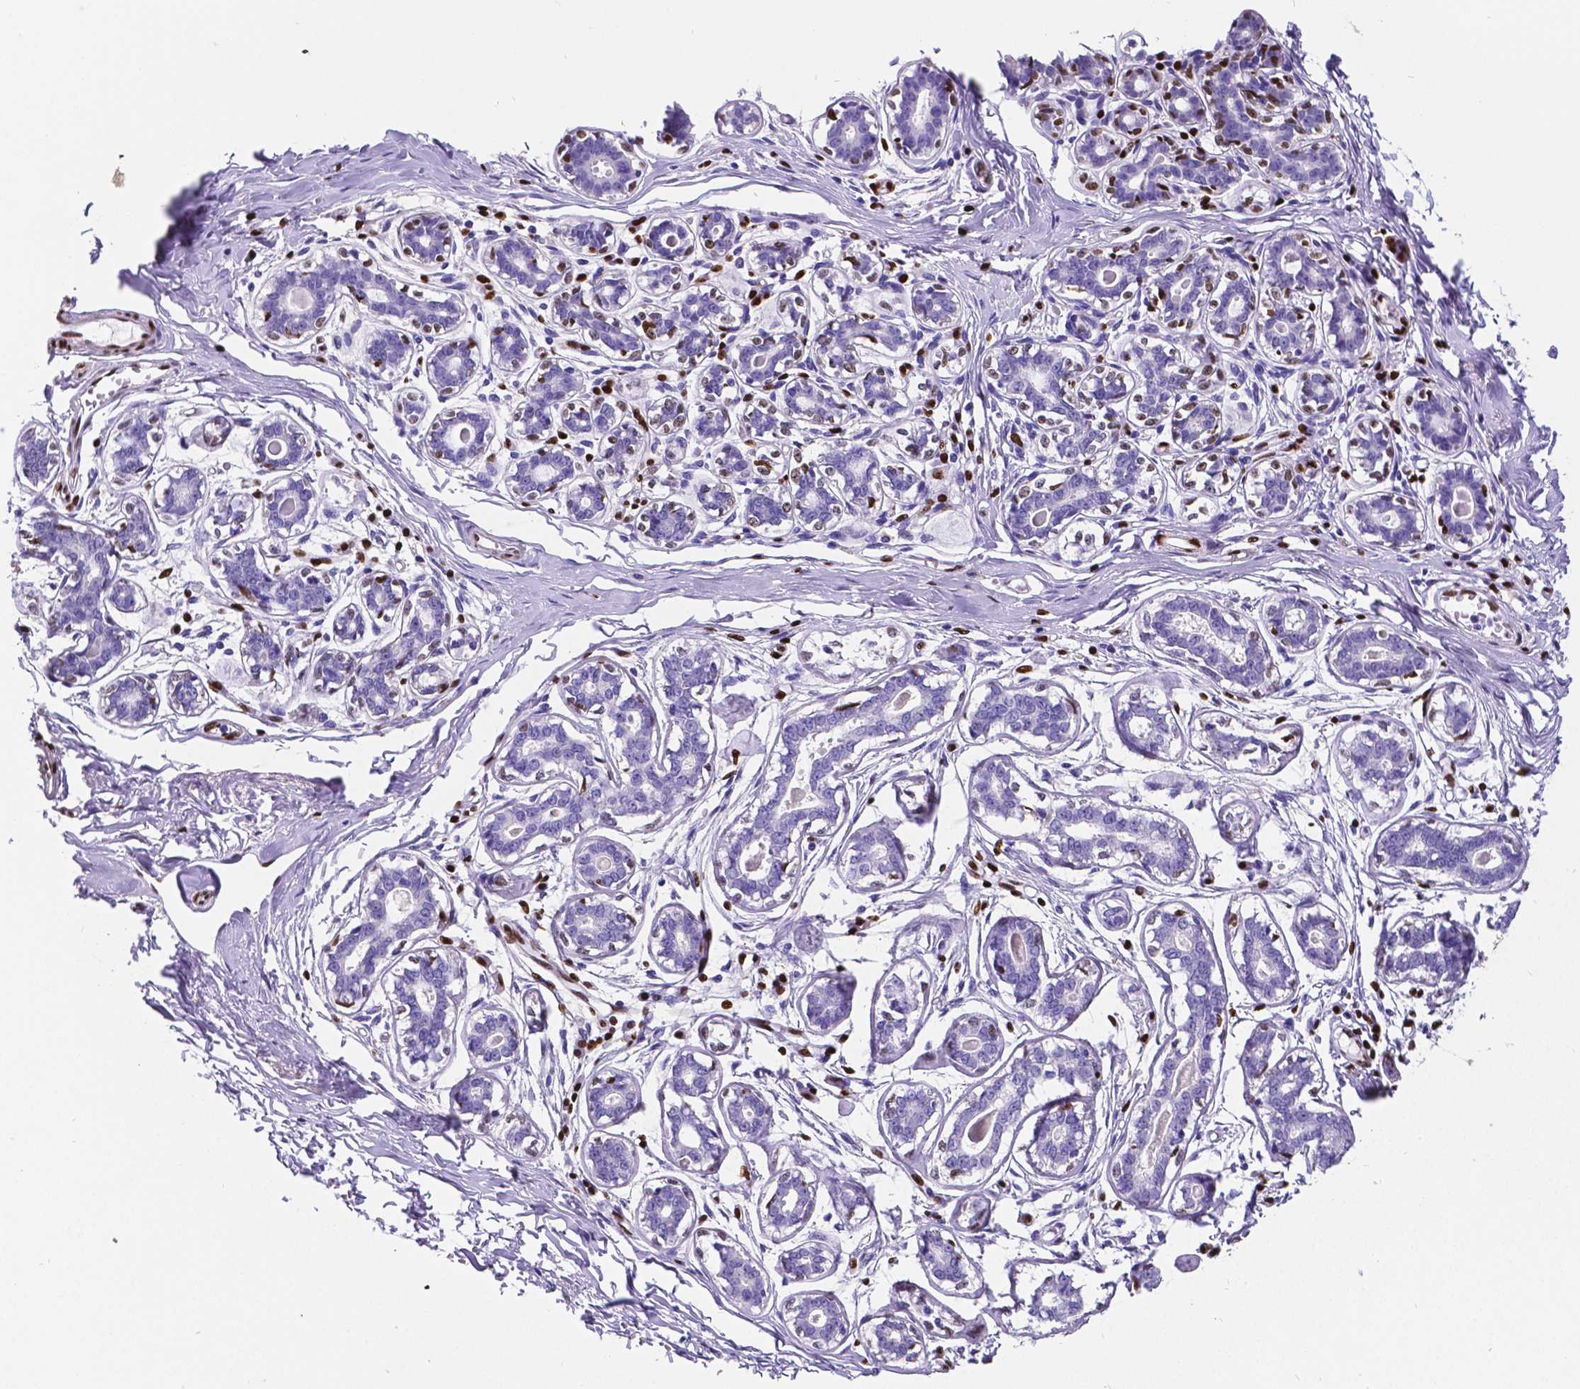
{"staining": {"intensity": "strong", "quantity": "<25%", "location": "nuclear"}, "tissue": "breast", "cell_type": "Adipocytes", "image_type": "normal", "snomed": [{"axis": "morphology", "description": "Normal tissue, NOS"}, {"axis": "topography", "description": "Skin"}, {"axis": "topography", "description": "Breast"}], "caption": "Brown immunohistochemical staining in benign human breast displays strong nuclear positivity in approximately <25% of adipocytes.", "gene": "MEF2C", "patient": {"sex": "female", "age": 43}}